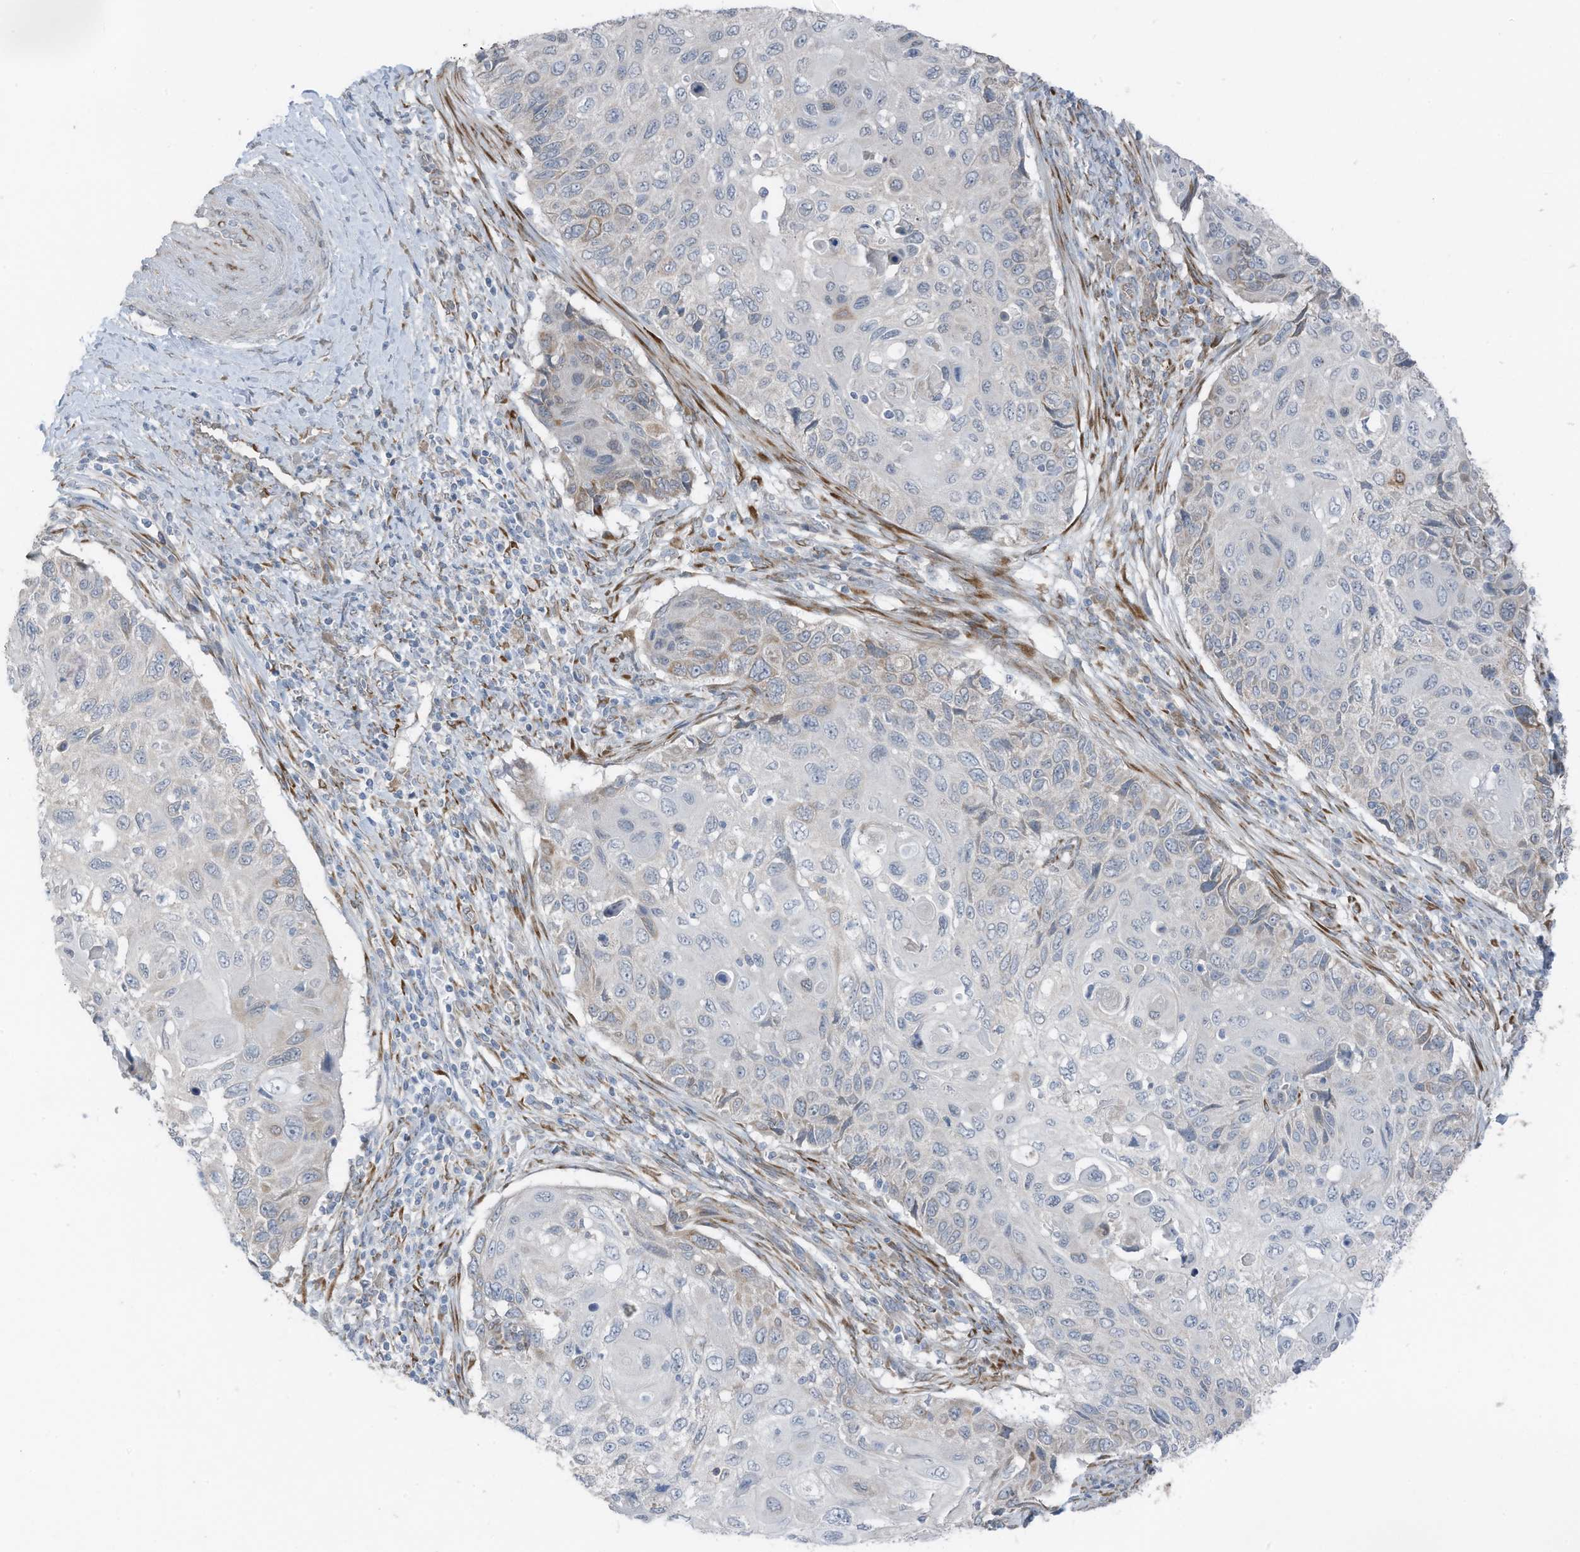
{"staining": {"intensity": "negative", "quantity": "none", "location": "none"}, "tissue": "cervical cancer", "cell_type": "Tumor cells", "image_type": "cancer", "snomed": [{"axis": "morphology", "description": "Squamous cell carcinoma, NOS"}, {"axis": "topography", "description": "Cervix"}], "caption": "Immunohistochemical staining of cervical cancer (squamous cell carcinoma) reveals no significant expression in tumor cells.", "gene": "ARHGEF33", "patient": {"sex": "female", "age": 70}}